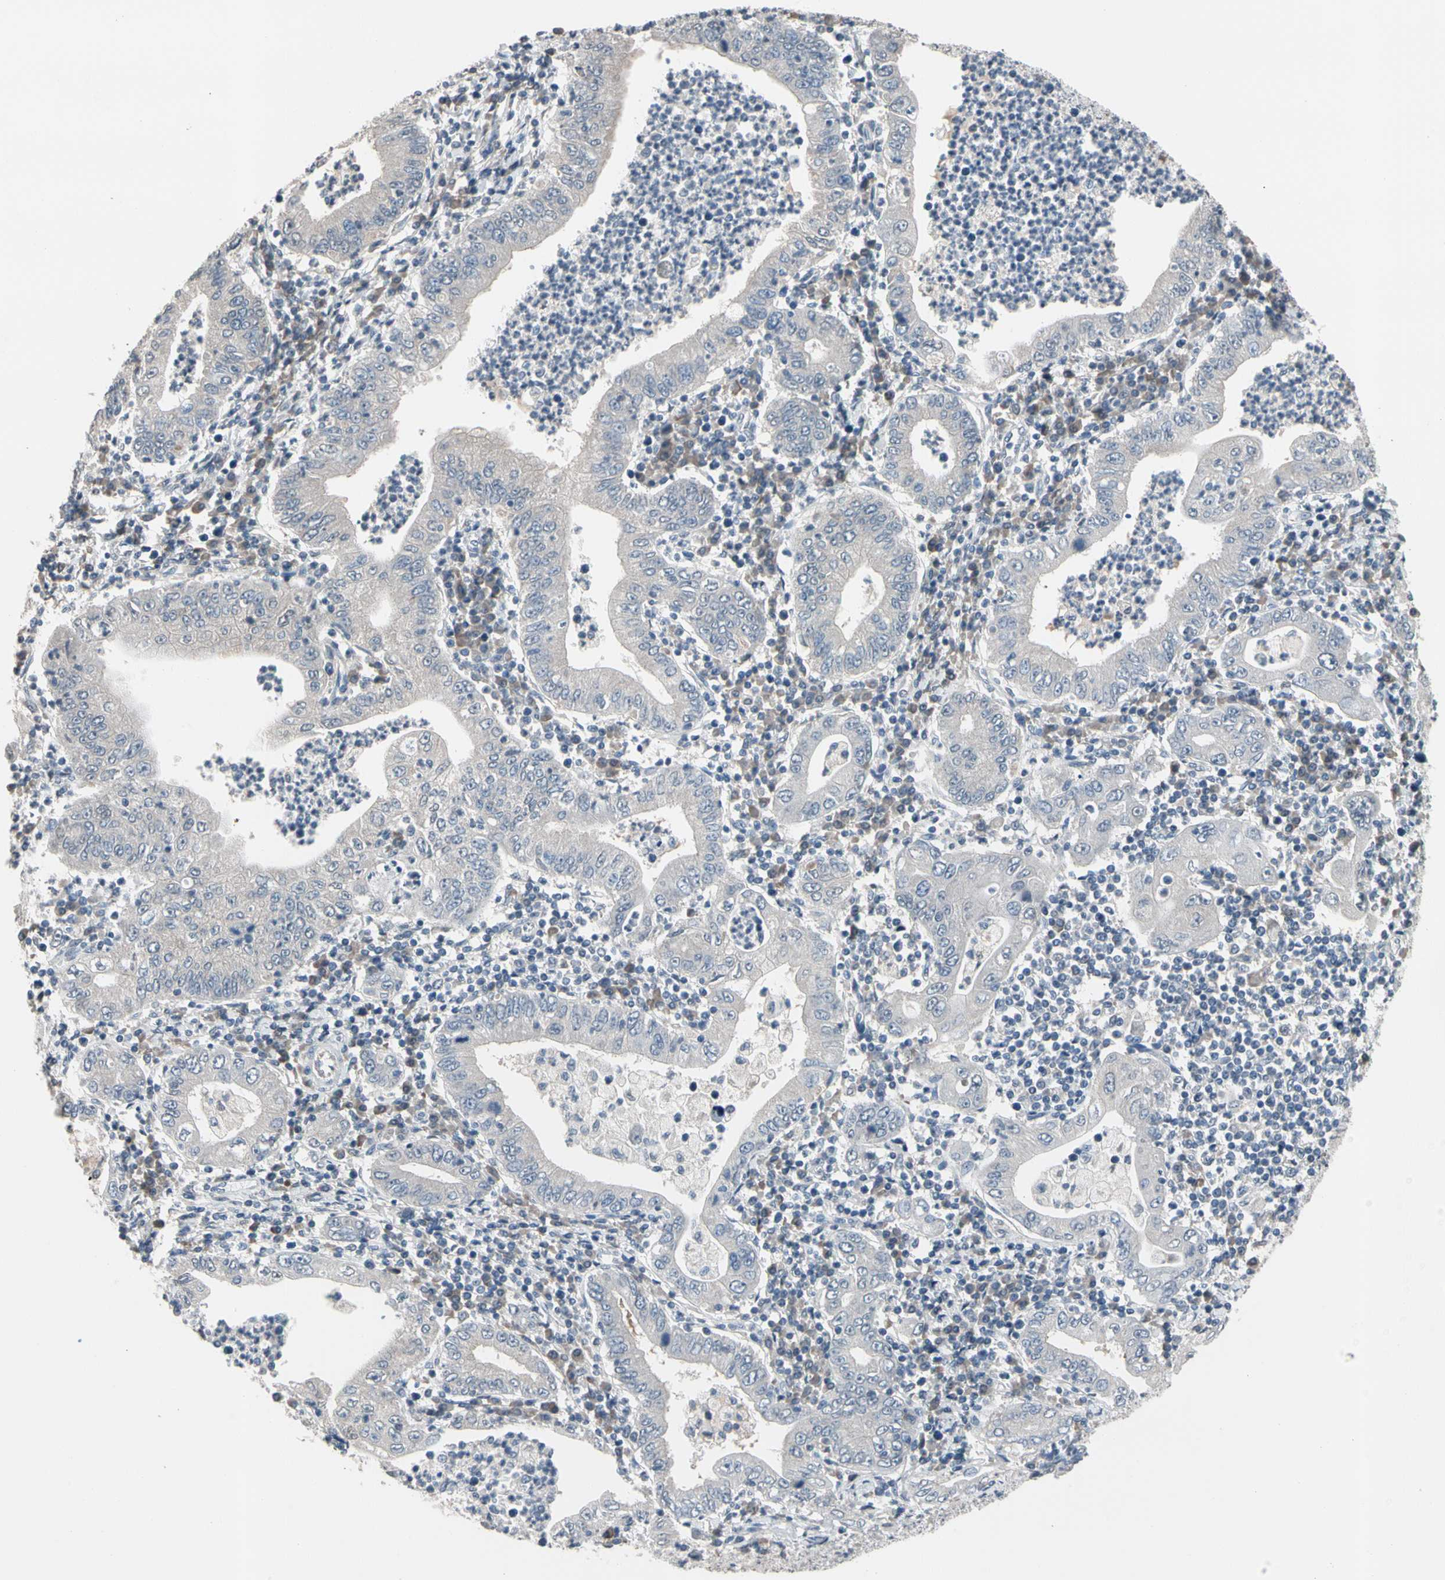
{"staining": {"intensity": "negative", "quantity": "none", "location": "none"}, "tissue": "stomach cancer", "cell_type": "Tumor cells", "image_type": "cancer", "snomed": [{"axis": "morphology", "description": "Normal tissue, NOS"}, {"axis": "morphology", "description": "Adenocarcinoma, NOS"}, {"axis": "topography", "description": "Esophagus"}, {"axis": "topography", "description": "Stomach, upper"}, {"axis": "topography", "description": "Peripheral nerve tissue"}], "caption": "This is an immunohistochemistry (IHC) image of stomach cancer (adenocarcinoma). There is no staining in tumor cells.", "gene": "SV2A", "patient": {"sex": "male", "age": 62}}